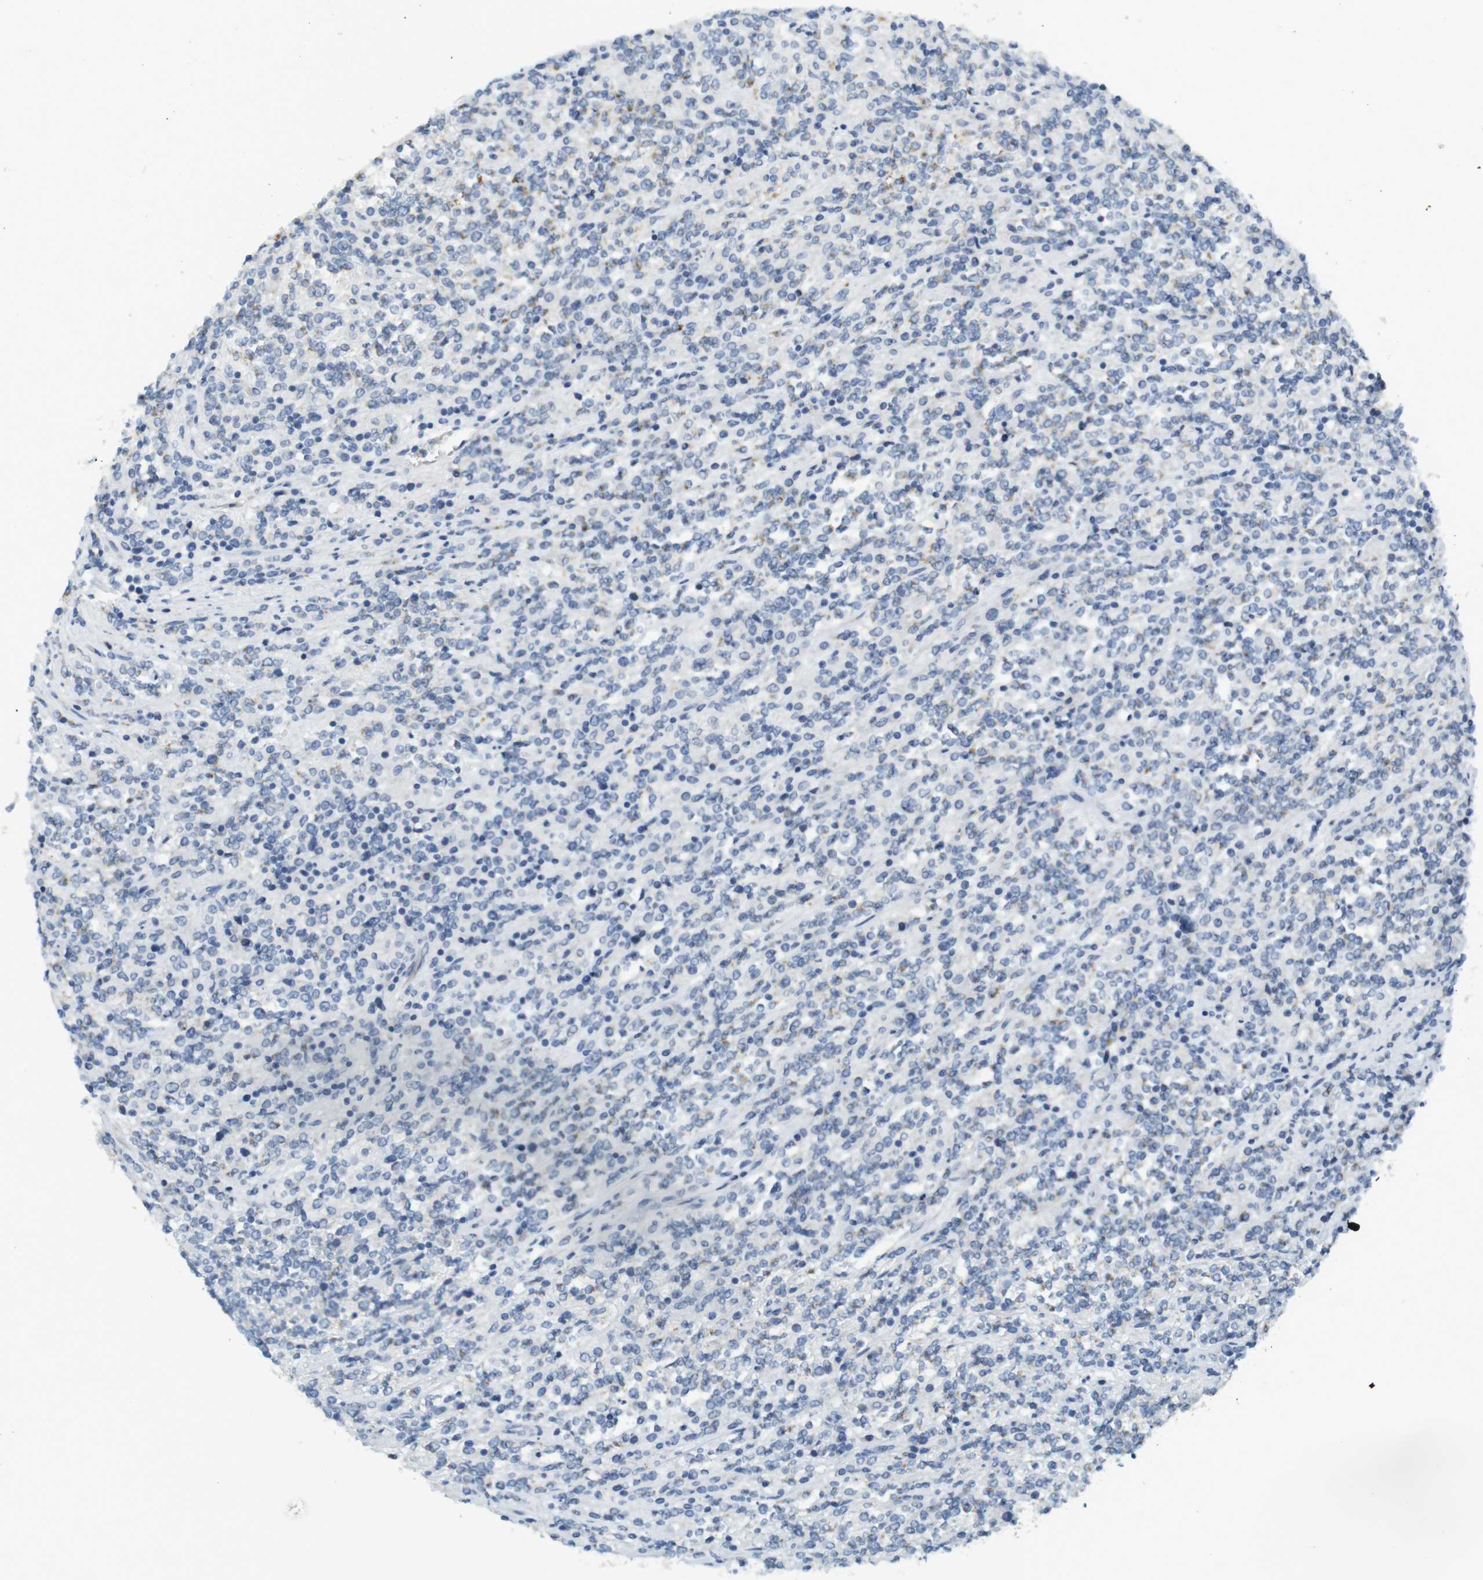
{"staining": {"intensity": "negative", "quantity": "none", "location": "none"}, "tissue": "lymphoma", "cell_type": "Tumor cells", "image_type": "cancer", "snomed": [{"axis": "morphology", "description": "Malignant lymphoma, non-Hodgkin's type, High grade"}, {"axis": "topography", "description": "Soft tissue"}], "caption": "DAB immunohistochemical staining of human high-grade malignant lymphoma, non-Hodgkin's type demonstrates no significant positivity in tumor cells. (DAB IHC with hematoxylin counter stain).", "gene": "LRRK2", "patient": {"sex": "male", "age": 18}}